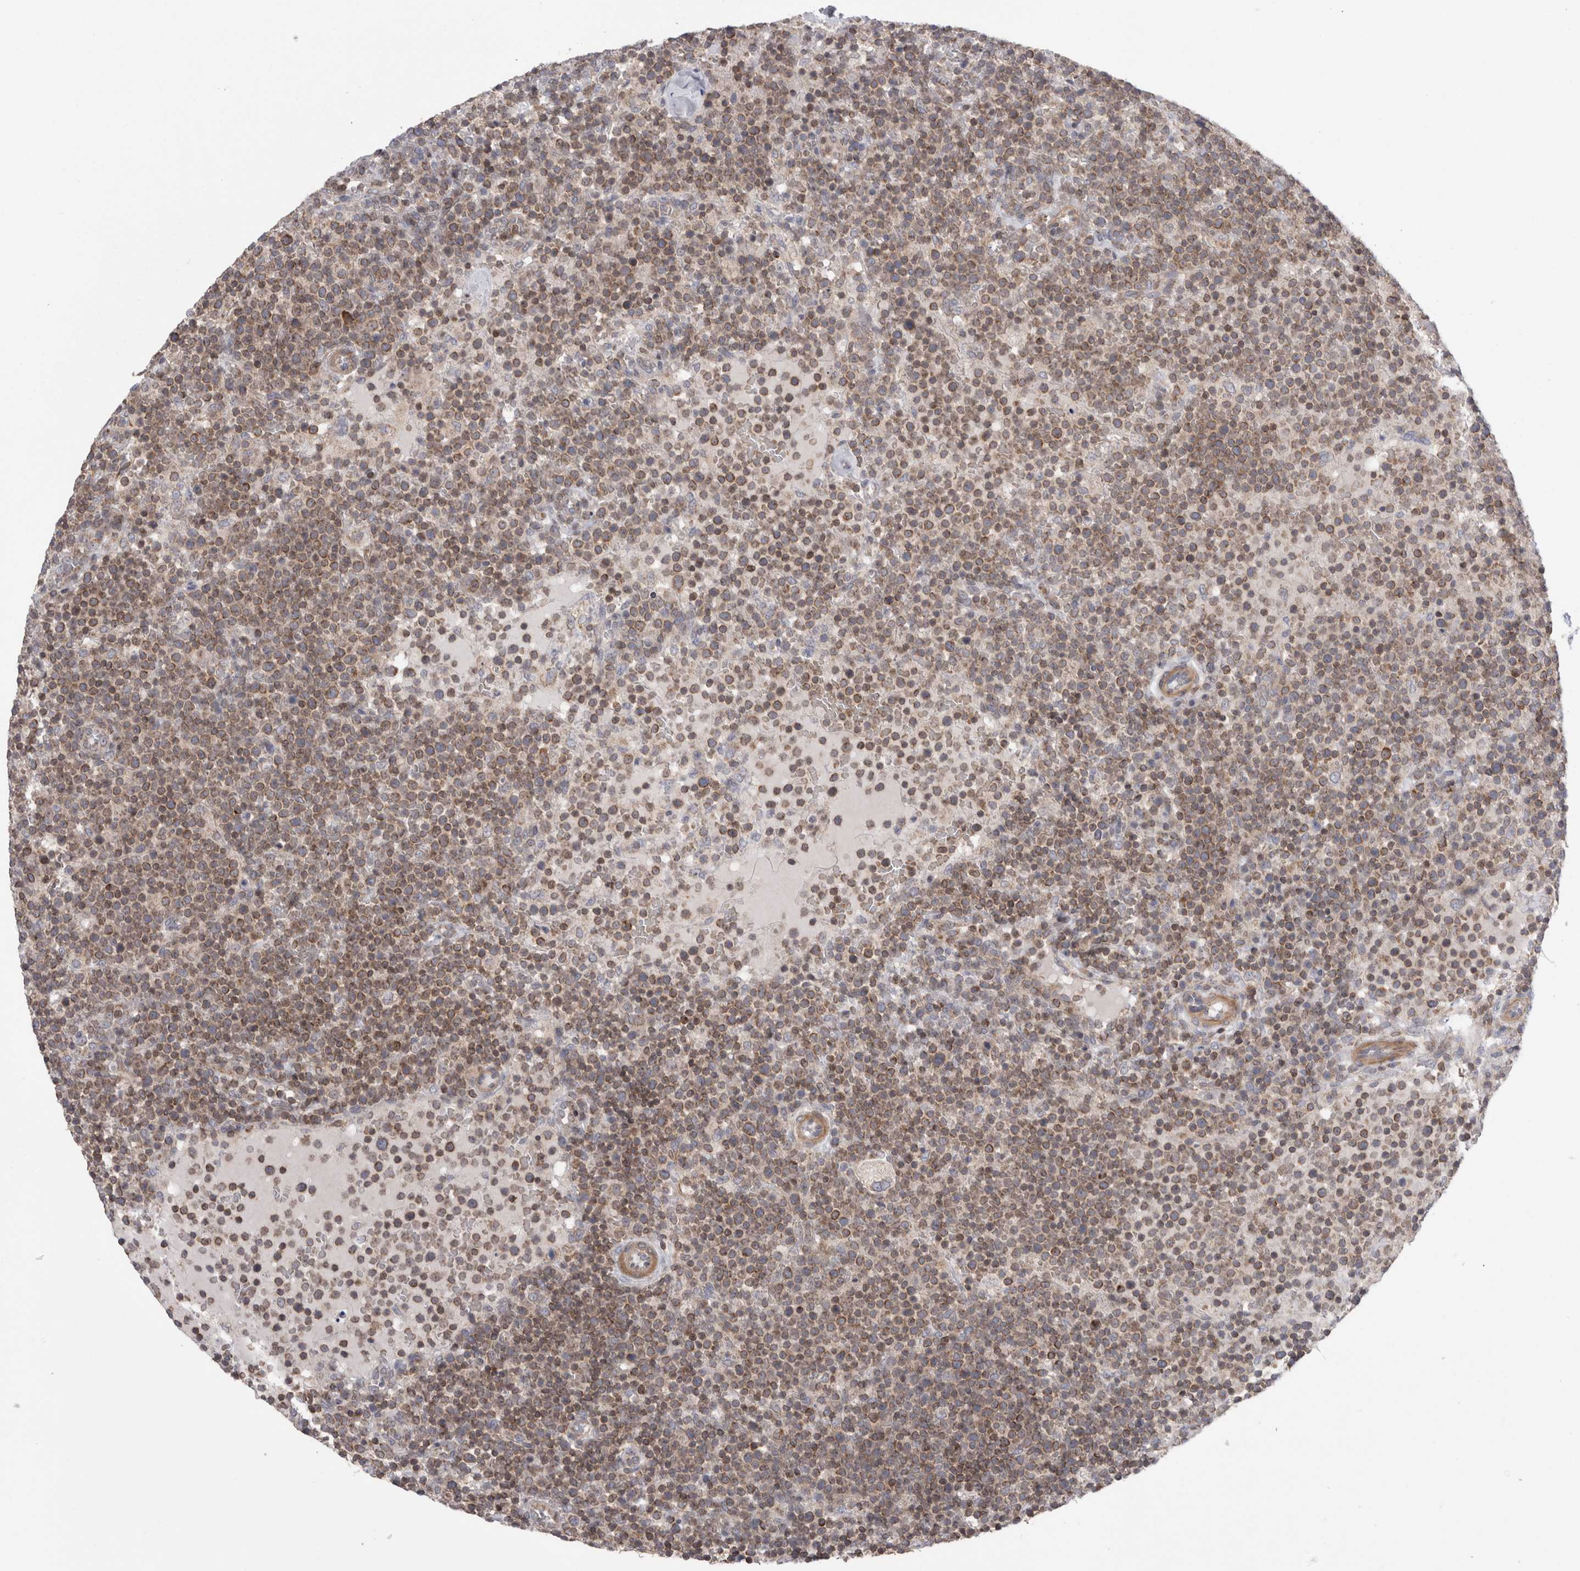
{"staining": {"intensity": "moderate", "quantity": ">75%", "location": "cytoplasmic/membranous"}, "tissue": "lymphoma", "cell_type": "Tumor cells", "image_type": "cancer", "snomed": [{"axis": "morphology", "description": "Malignant lymphoma, non-Hodgkin's type, High grade"}, {"axis": "topography", "description": "Lymph node"}], "caption": "Immunohistochemistry micrograph of lymphoma stained for a protein (brown), which exhibits medium levels of moderate cytoplasmic/membranous expression in approximately >75% of tumor cells.", "gene": "DARS2", "patient": {"sex": "male", "age": 61}}